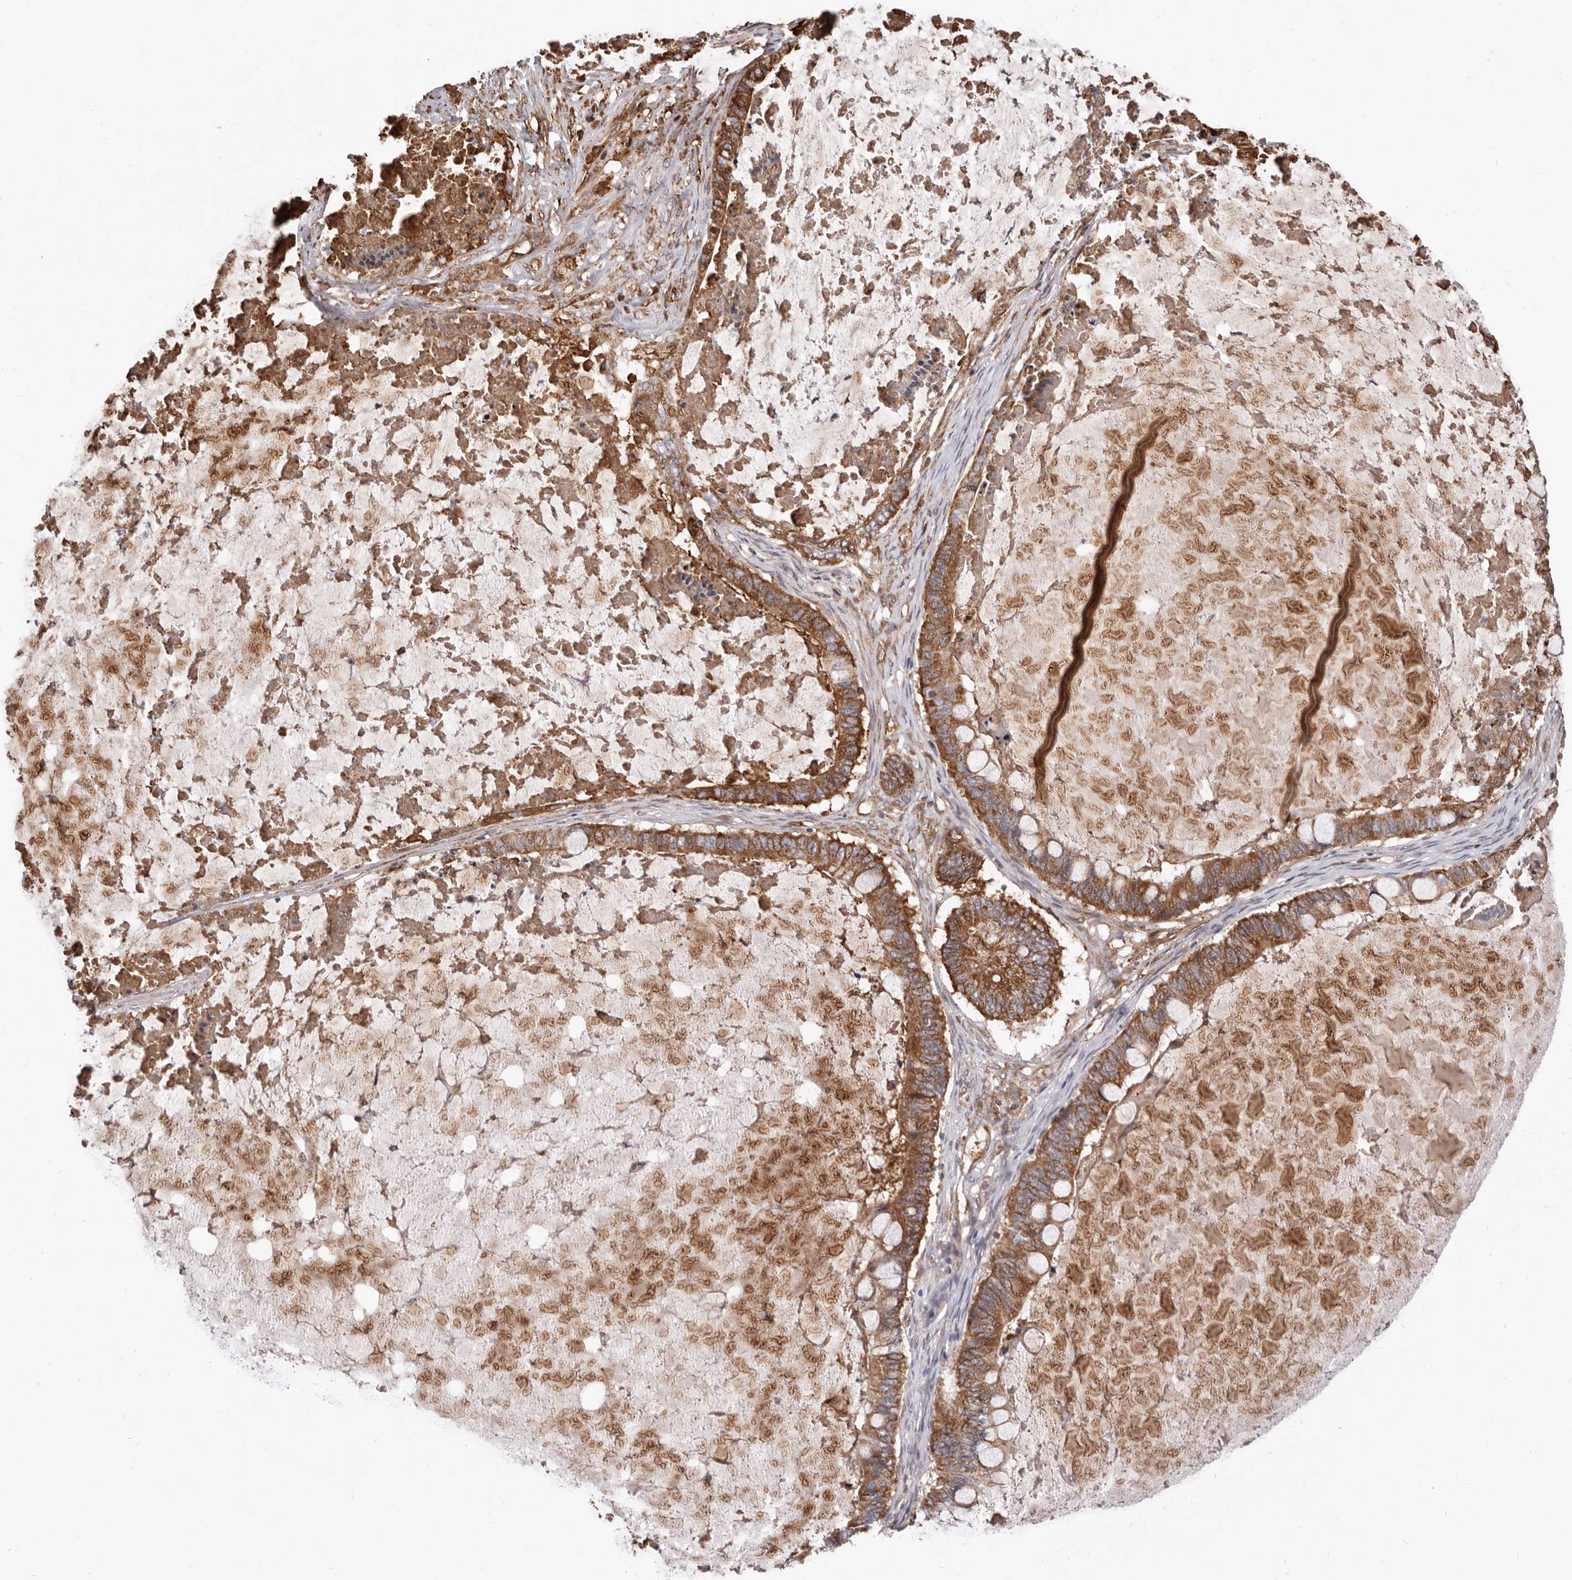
{"staining": {"intensity": "strong", "quantity": ">75%", "location": "cytoplasmic/membranous"}, "tissue": "ovarian cancer", "cell_type": "Tumor cells", "image_type": "cancer", "snomed": [{"axis": "morphology", "description": "Cystadenocarcinoma, mucinous, NOS"}, {"axis": "topography", "description": "Ovary"}], "caption": "Immunohistochemistry staining of ovarian cancer (mucinous cystadenocarcinoma), which shows high levels of strong cytoplasmic/membranous staining in approximately >75% of tumor cells indicating strong cytoplasmic/membranous protein expression. The staining was performed using DAB (brown) for protein detection and nuclei were counterstained in hematoxylin (blue).", "gene": "NUBPL", "patient": {"sex": "female", "age": 61}}